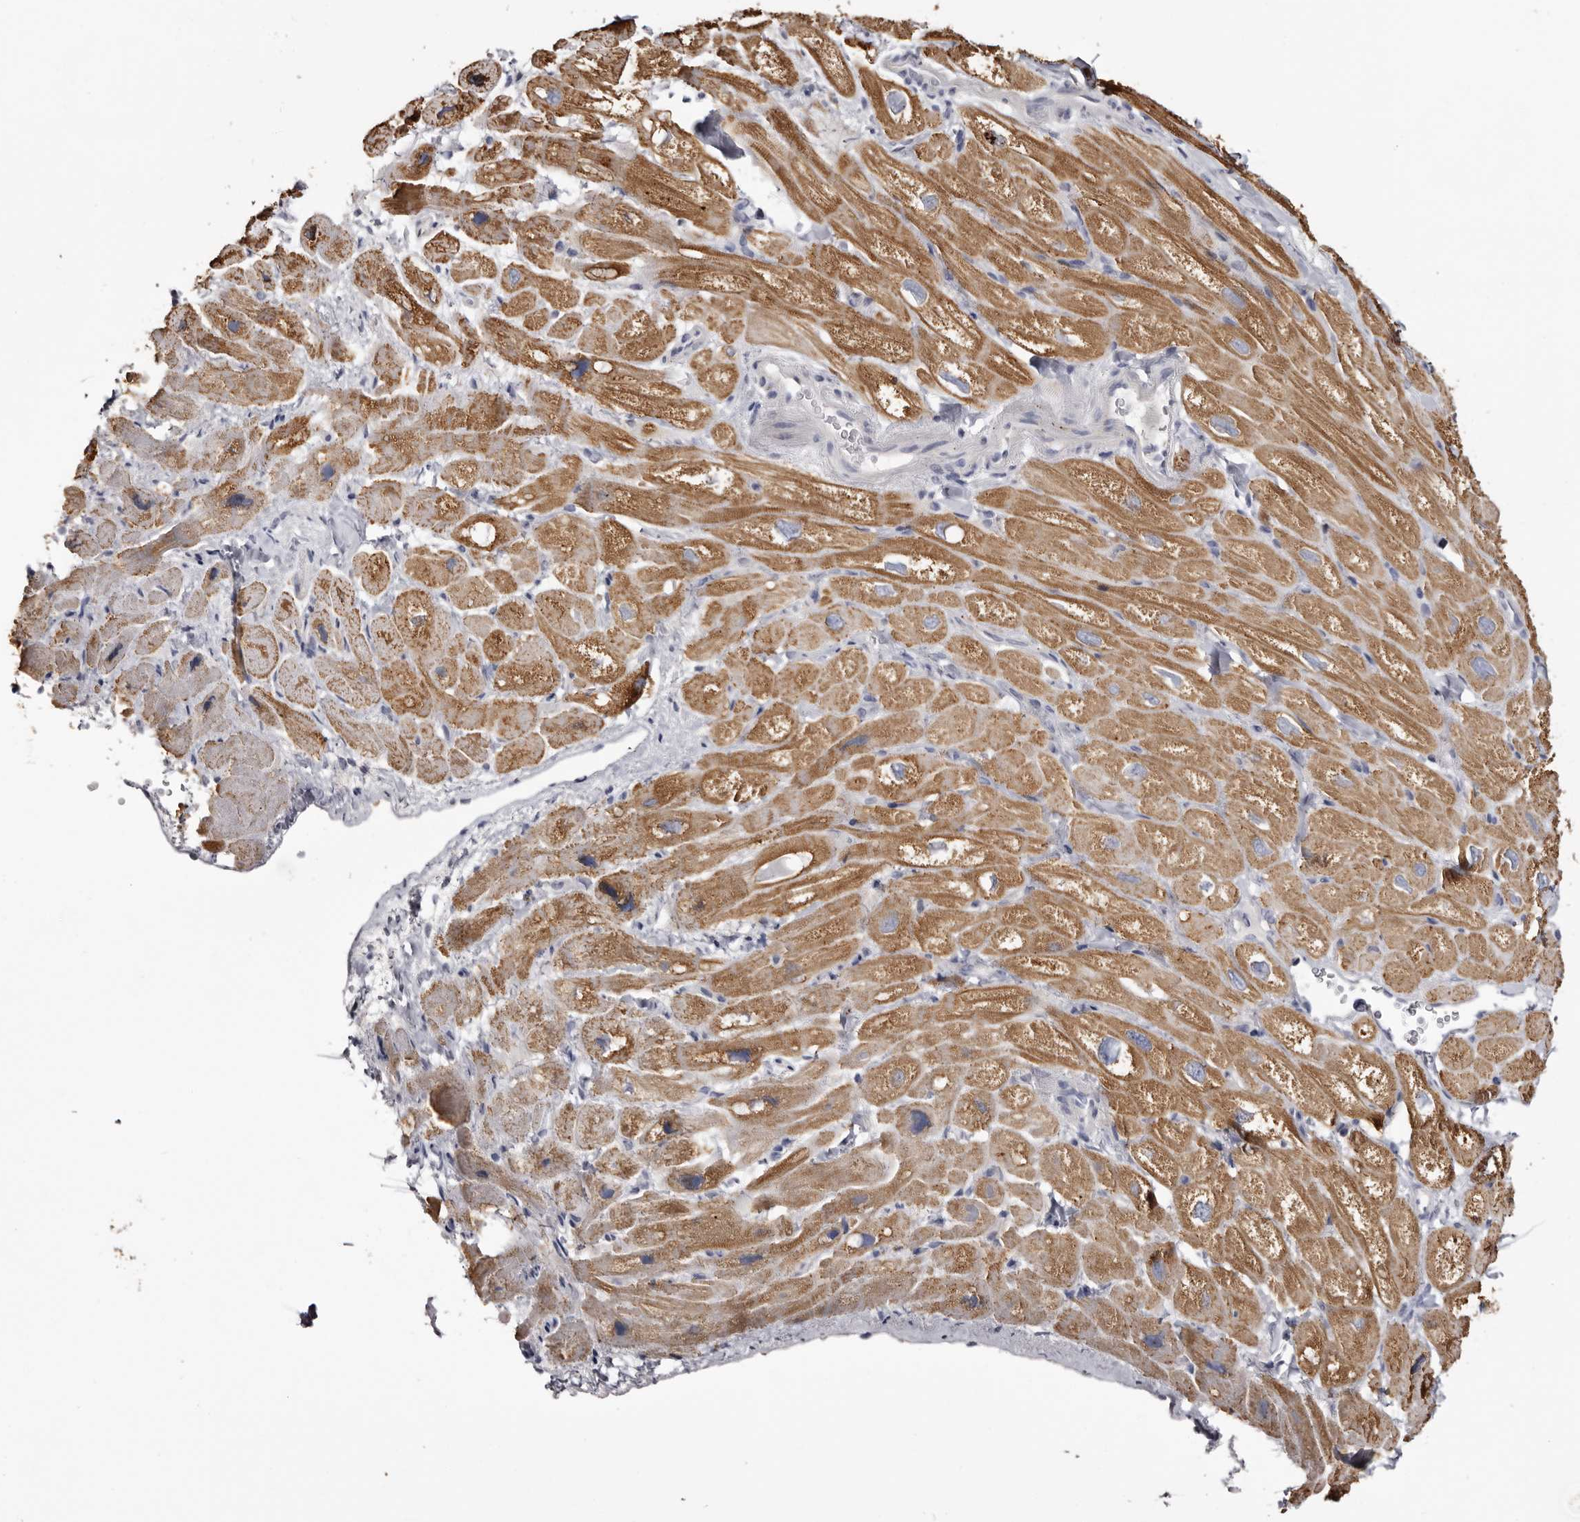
{"staining": {"intensity": "moderate", "quantity": "25%-75%", "location": "cytoplasmic/membranous"}, "tissue": "heart muscle", "cell_type": "Cardiomyocytes", "image_type": "normal", "snomed": [{"axis": "morphology", "description": "Normal tissue, NOS"}, {"axis": "topography", "description": "Heart"}], "caption": "Immunohistochemical staining of benign heart muscle displays medium levels of moderate cytoplasmic/membranous positivity in about 25%-75% of cardiomyocytes.", "gene": "CASQ1", "patient": {"sex": "male", "age": 49}}